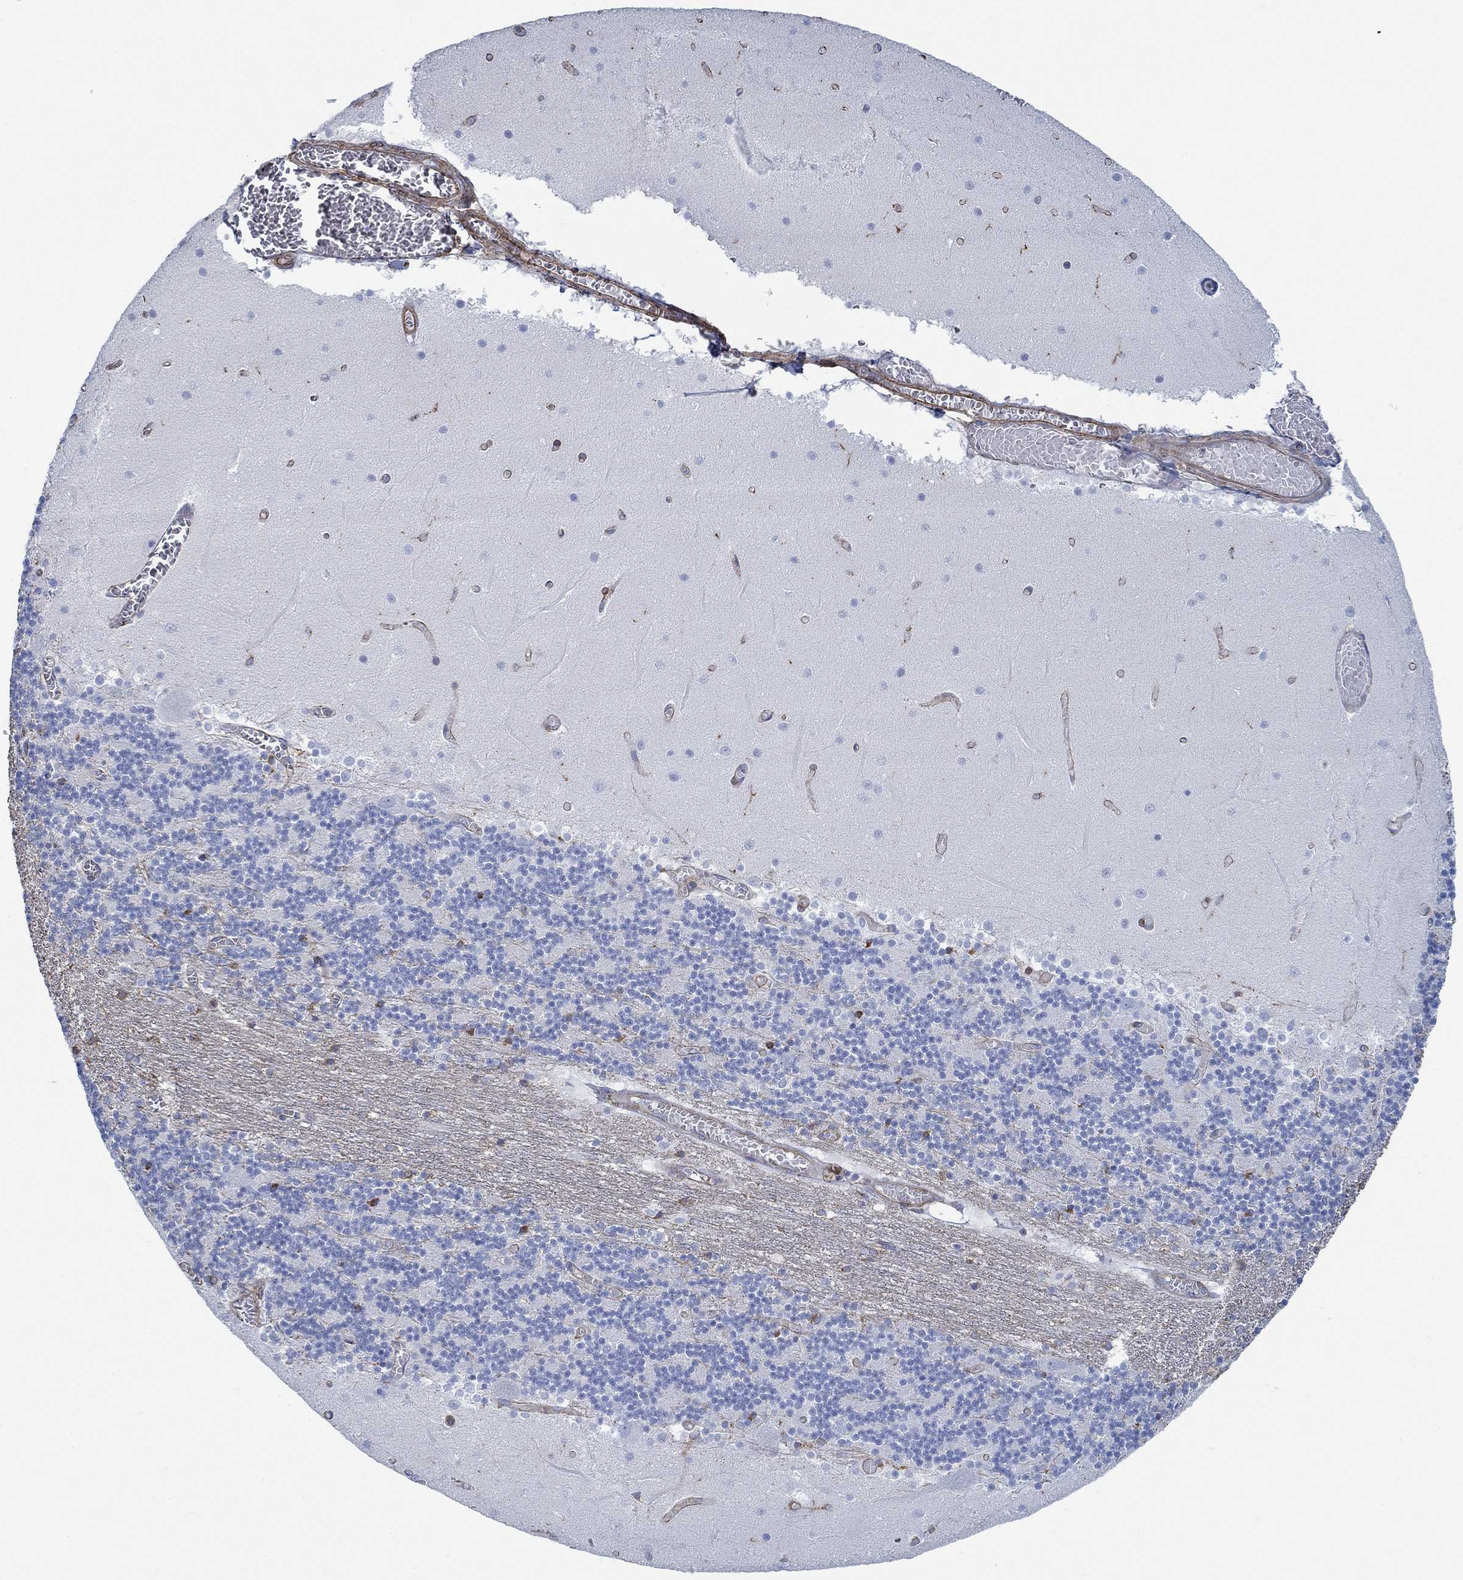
{"staining": {"intensity": "strong", "quantity": "<25%", "location": "cytoplasmic/membranous"}, "tissue": "cerebellum", "cell_type": "Cells in granular layer", "image_type": "normal", "snomed": [{"axis": "morphology", "description": "Normal tissue, NOS"}, {"axis": "topography", "description": "Cerebellum"}], "caption": "DAB (3,3'-diaminobenzidine) immunohistochemical staining of unremarkable human cerebellum demonstrates strong cytoplasmic/membranous protein staining in about <25% of cells in granular layer. Immunohistochemistry stains the protein in brown and the nuclei are stained blue.", "gene": "STC2", "patient": {"sex": "female", "age": 28}}